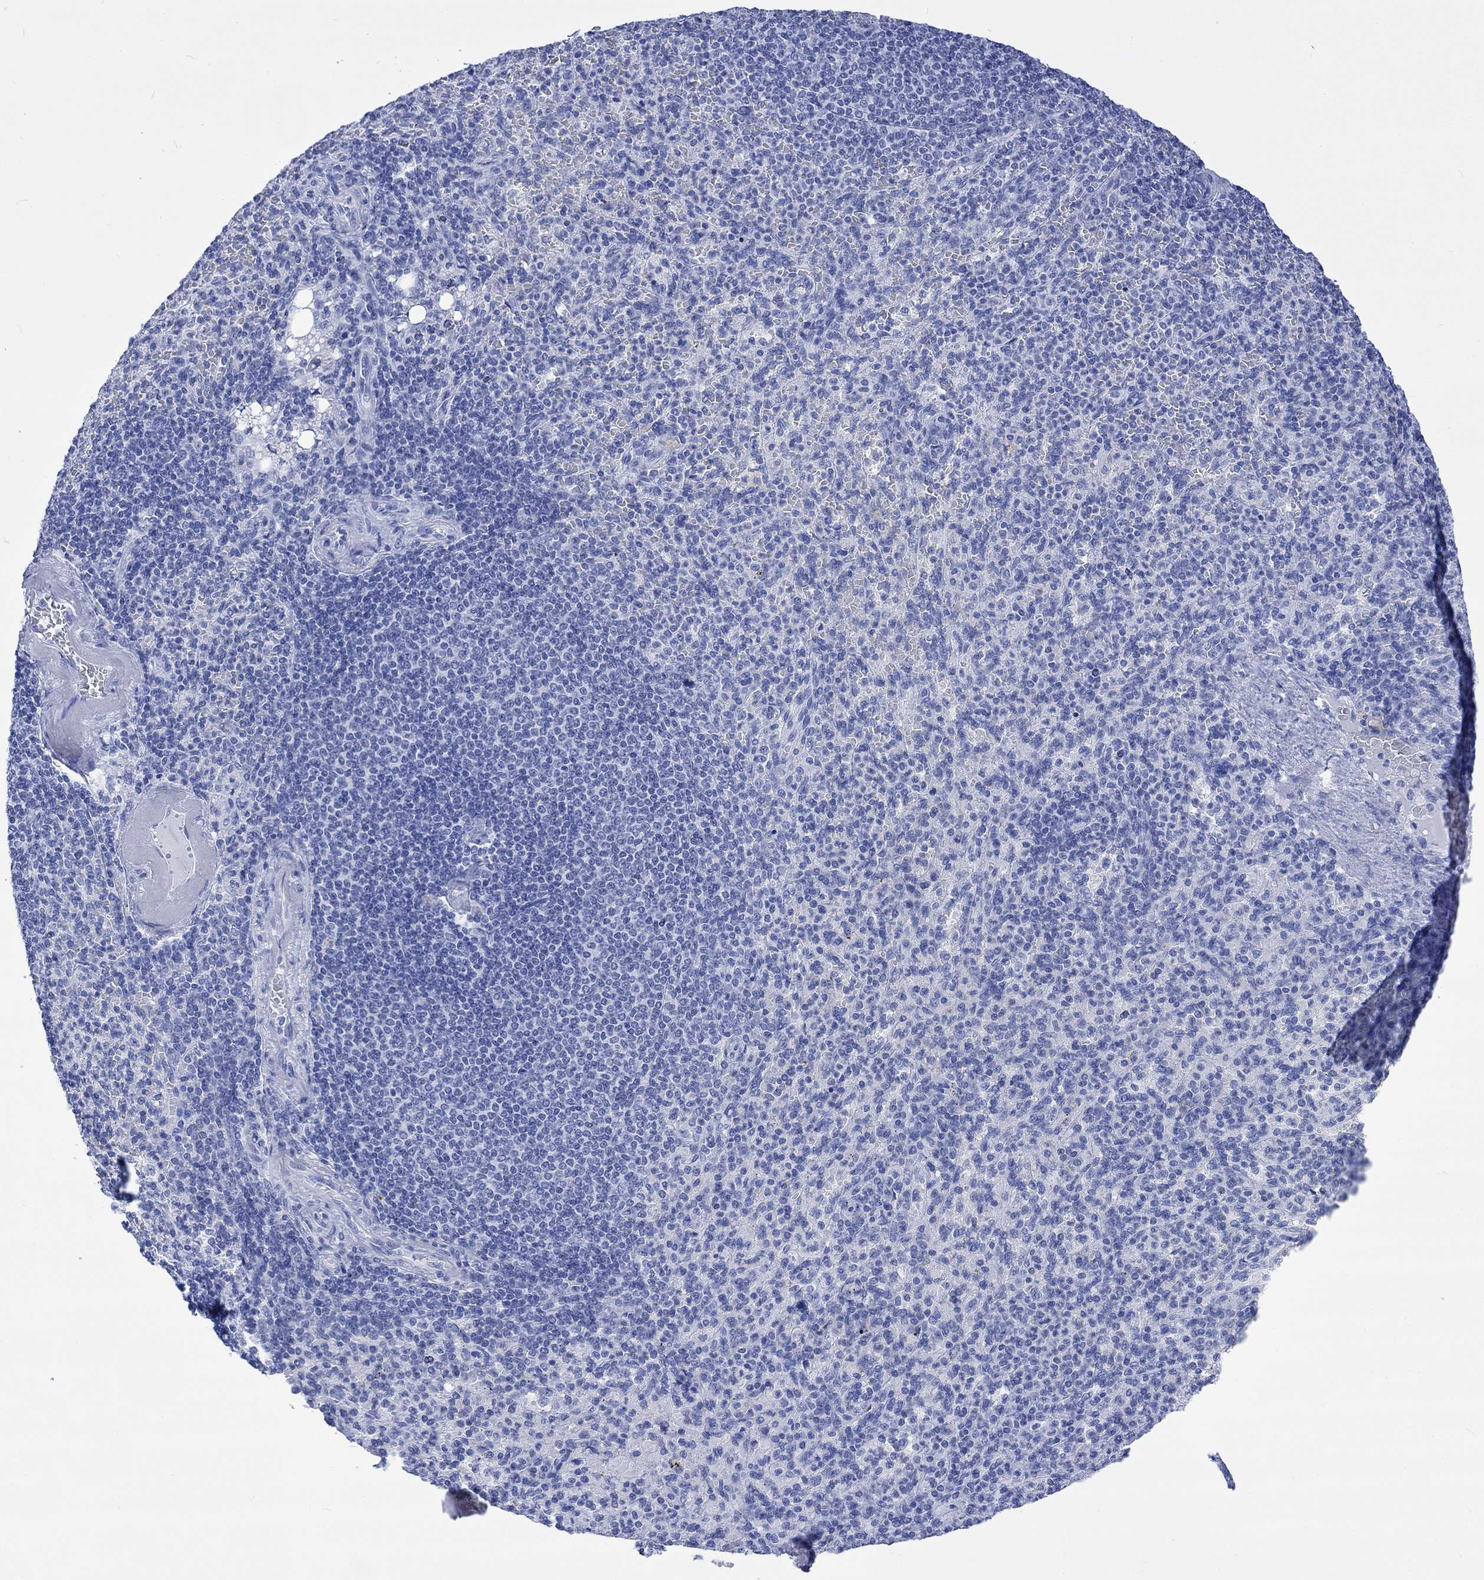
{"staining": {"intensity": "negative", "quantity": "none", "location": "none"}, "tissue": "spleen", "cell_type": "Cells in red pulp", "image_type": "normal", "snomed": [{"axis": "morphology", "description": "Normal tissue, NOS"}, {"axis": "topography", "description": "Spleen"}], "caption": "Immunohistochemical staining of normal spleen displays no significant expression in cells in red pulp.", "gene": "CELF4", "patient": {"sex": "female", "age": 74}}